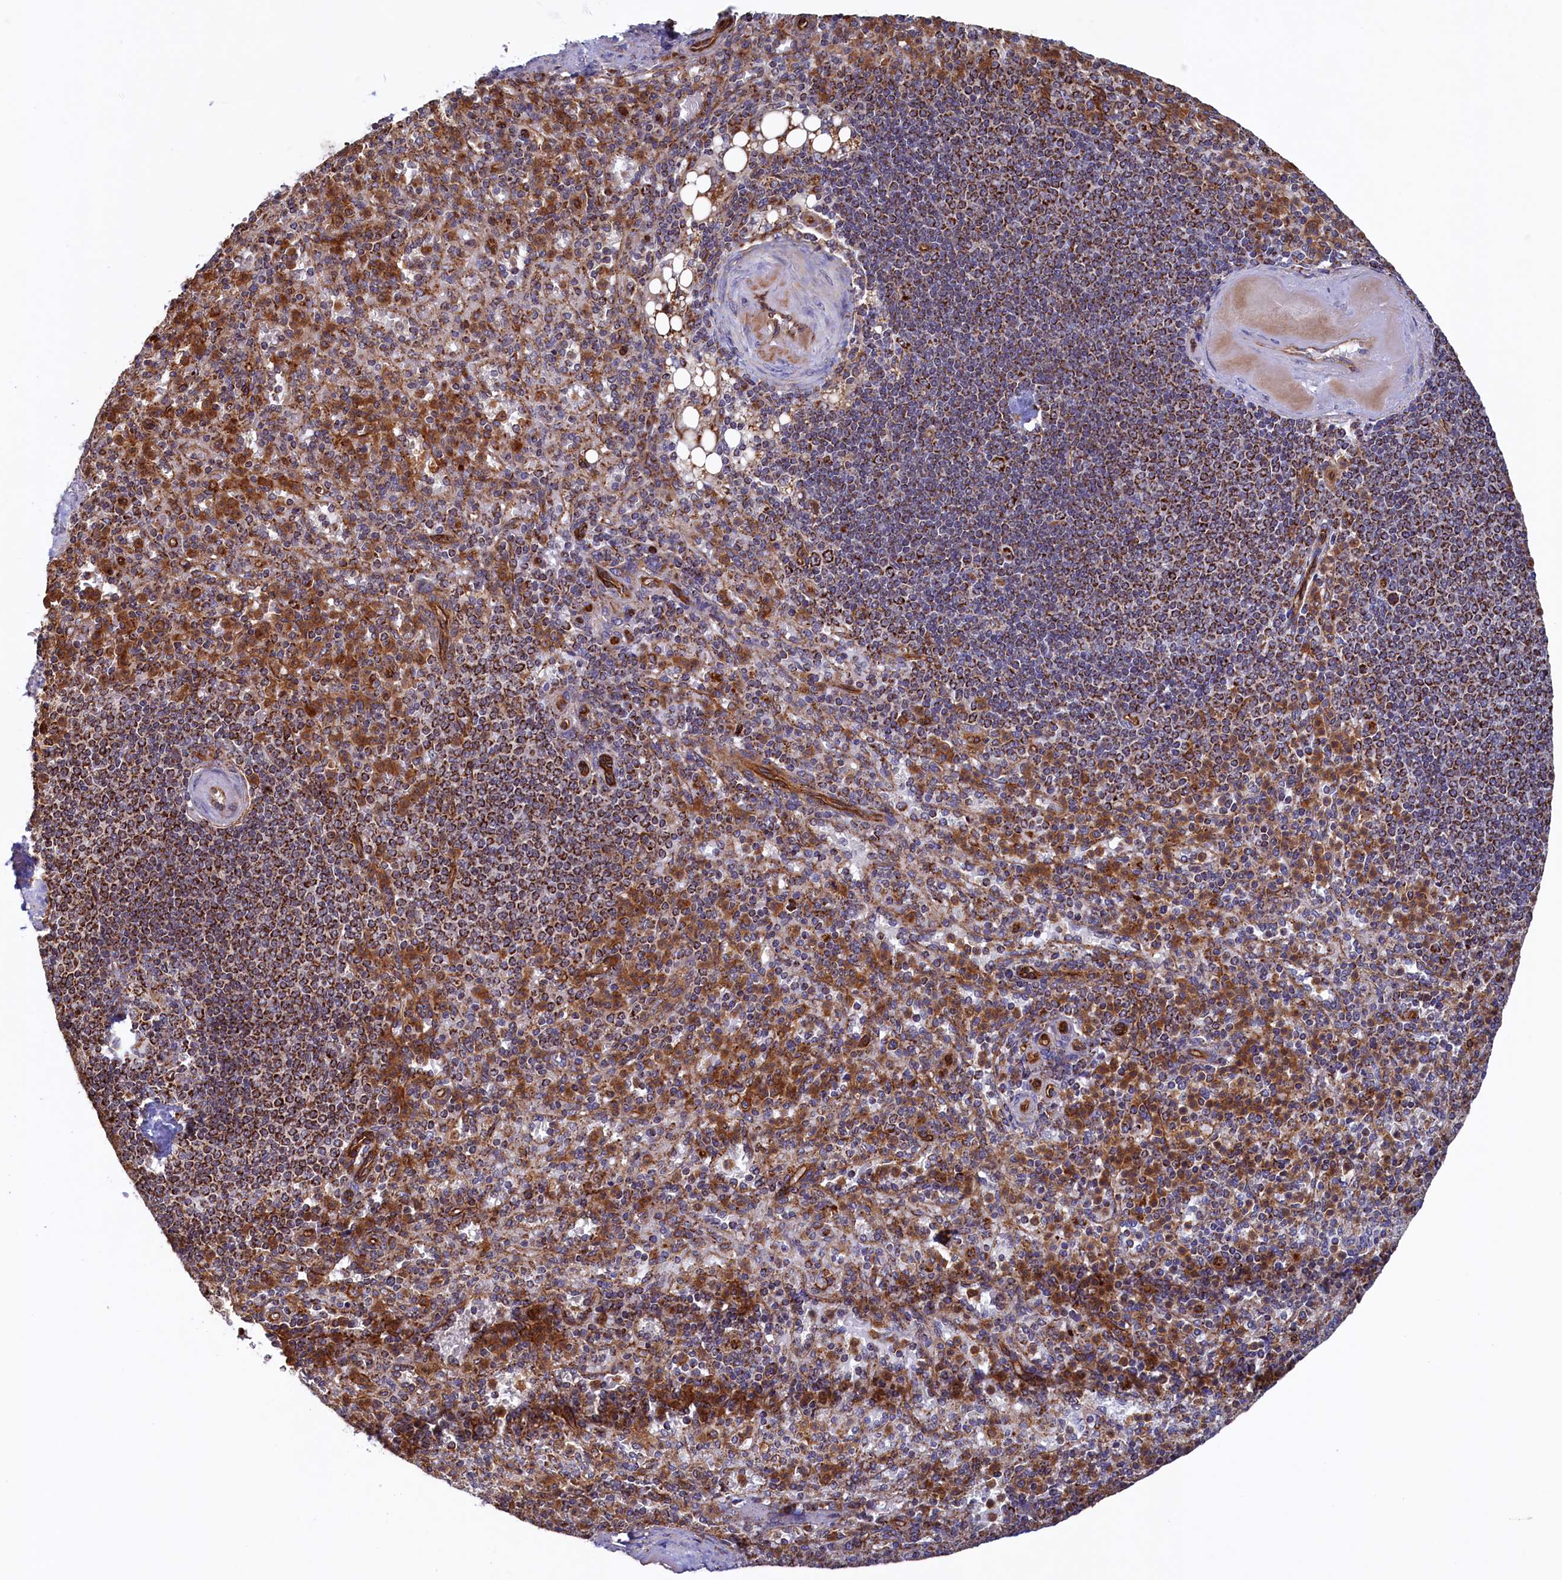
{"staining": {"intensity": "moderate", "quantity": ">75%", "location": "cytoplasmic/membranous"}, "tissue": "spleen", "cell_type": "Cells in red pulp", "image_type": "normal", "snomed": [{"axis": "morphology", "description": "Normal tissue, NOS"}, {"axis": "topography", "description": "Spleen"}], "caption": "A histopathology image of spleen stained for a protein displays moderate cytoplasmic/membranous brown staining in cells in red pulp. The protein is shown in brown color, while the nuclei are stained blue.", "gene": "UBE3B", "patient": {"sex": "female", "age": 74}}